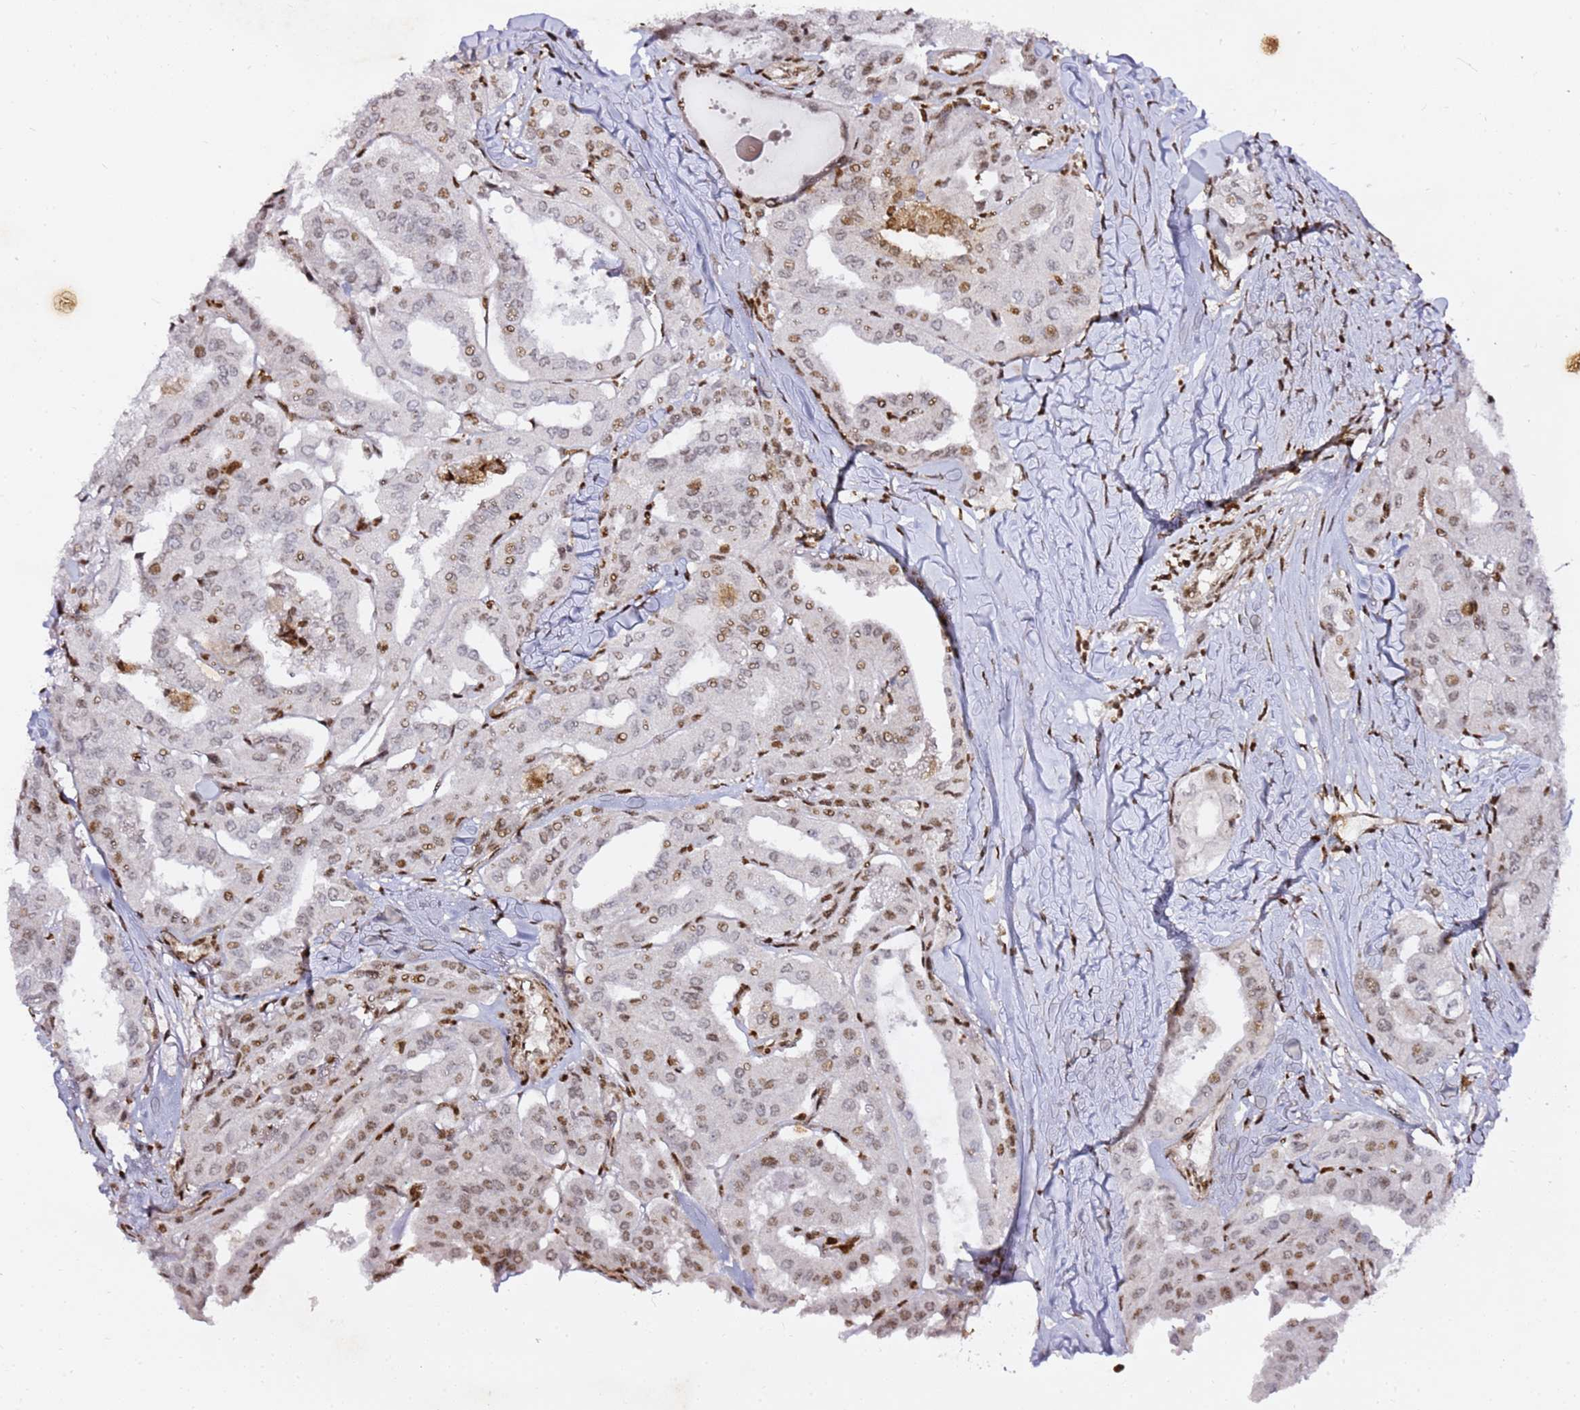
{"staining": {"intensity": "moderate", "quantity": "25%-75%", "location": "nuclear"}, "tissue": "thyroid cancer", "cell_type": "Tumor cells", "image_type": "cancer", "snomed": [{"axis": "morphology", "description": "Papillary adenocarcinoma, NOS"}, {"axis": "topography", "description": "Thyroid gland"}], "caption": "Thyroid cancer (papillary adenocarcinoma) stained with a brown dye displays moderate nuclear positive expression in approximately 25%-75% of tumor cells.", "gene": "GBP2", "patient": {"sex": "female", "age": 59}}